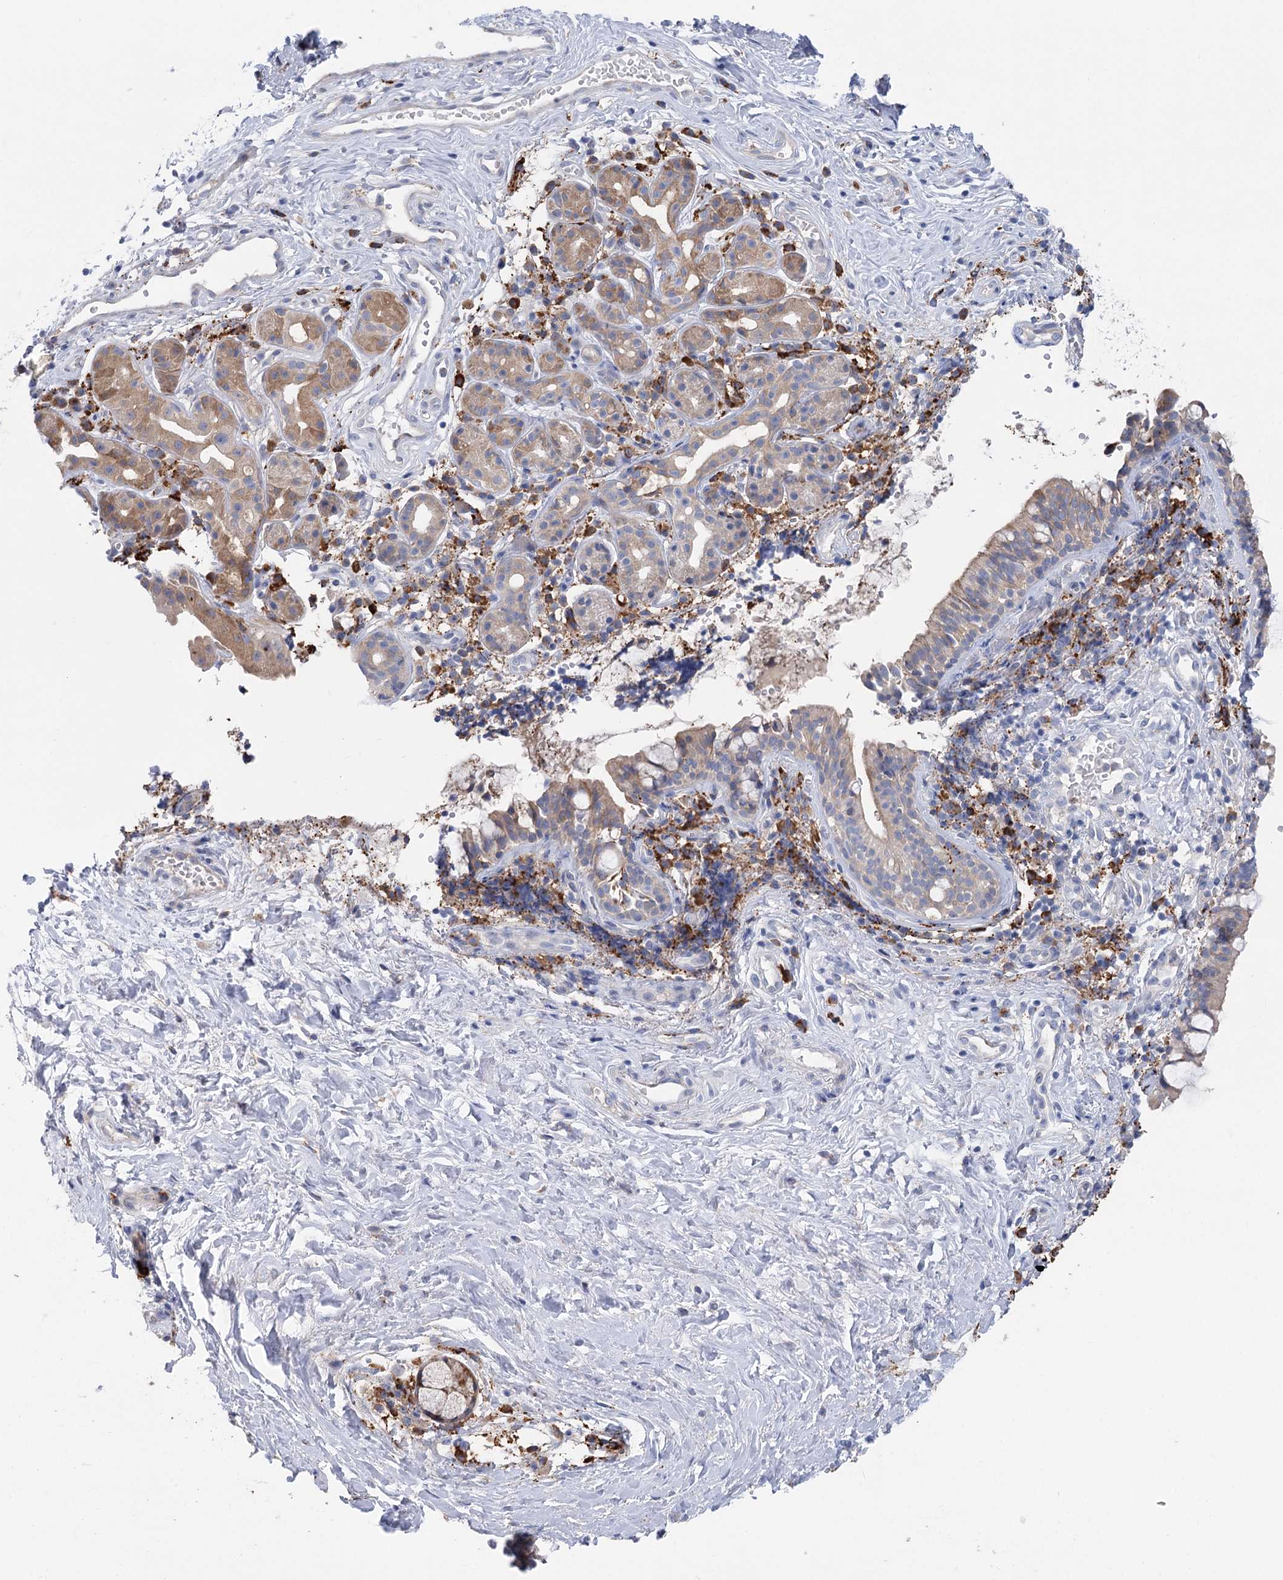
{"staining": {"intensity": "moderate", "quantity": "25%-75%", "location": "cytoplasmic/membranous"}, "tissue": "nasopharynx", "cell_type": "Respiratory epithelial cells", "image_type": "normal", "snomed": [{"axis": "morphology", "description": "Normal tissue, NOS"}, {"axis": "morphology", "description": "Inflammation, NOS"}, {"axis": "topography", "description": "Nasopharynx"}], "caption": "Brown immunohistochemical staining in normal human nasopharynx exhibits moderate cytoplasmic/membranous expression in approximately 25%-75% of respiratory epithelial cells. Immunohistochemistry stains the protein of interest in brown and the nuclei are stained blue.", "gene": "METTL24", "patient": {"sex": "male", "age": 70}}